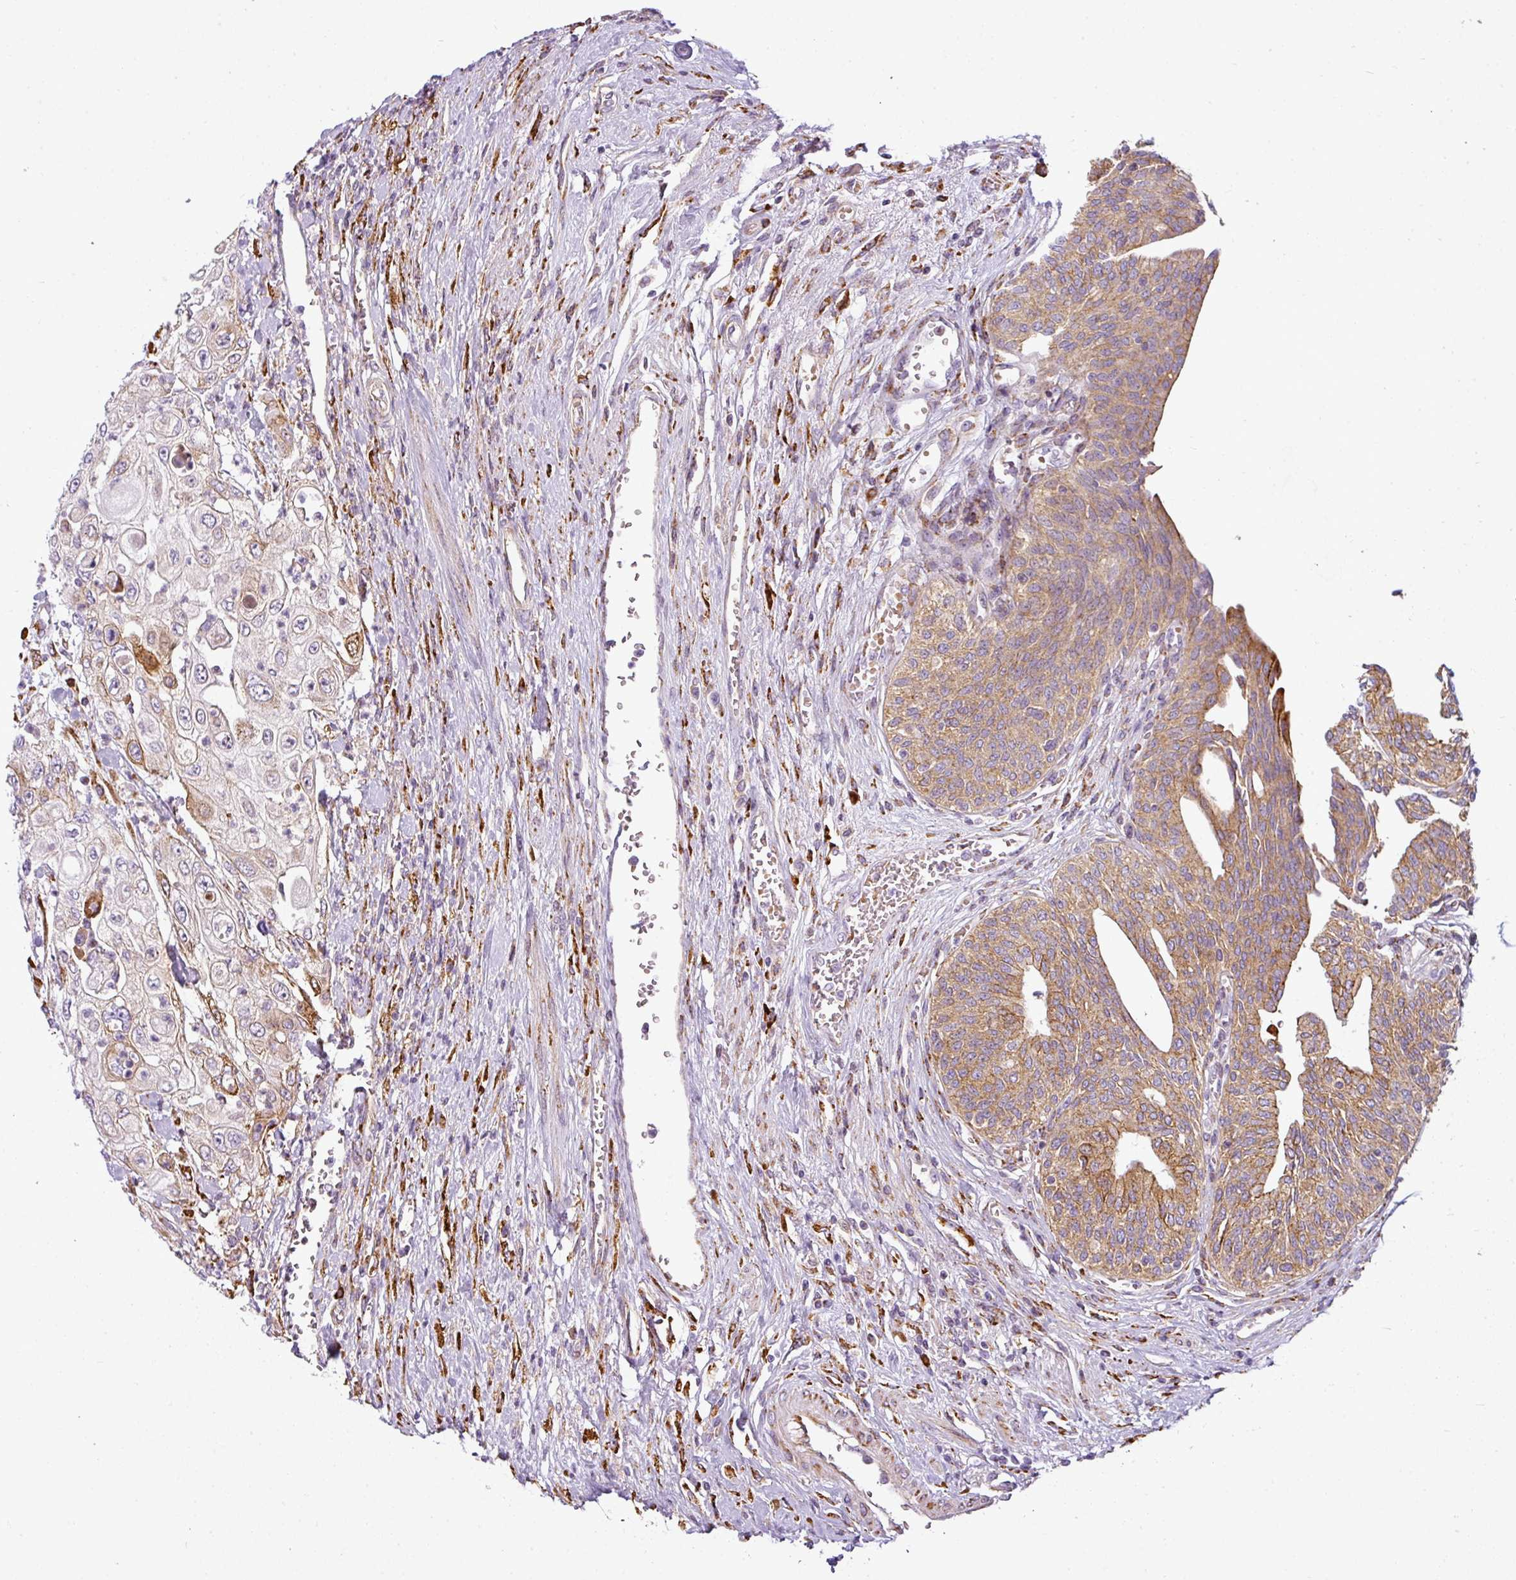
{"staining": {"intensity": "weak", "quantity": "<25%", "location": "cytoplasmic/membranous"}, "tissue": "urothelial cancer", "cell_type": "Tumor cells", "image_type": "cancer", "snomed": [{"axis": "morphology", "description": "Urothelial carcinoma, High grade"}, {"axis": "topography", "description": "Urinary bladder"}], "caption": "There is no significant positivity in tumor cells of urothelial carcinoma (high-grade).", "gene": "ANKRD18A", "patient": {"sex": "female", "age": 79}}